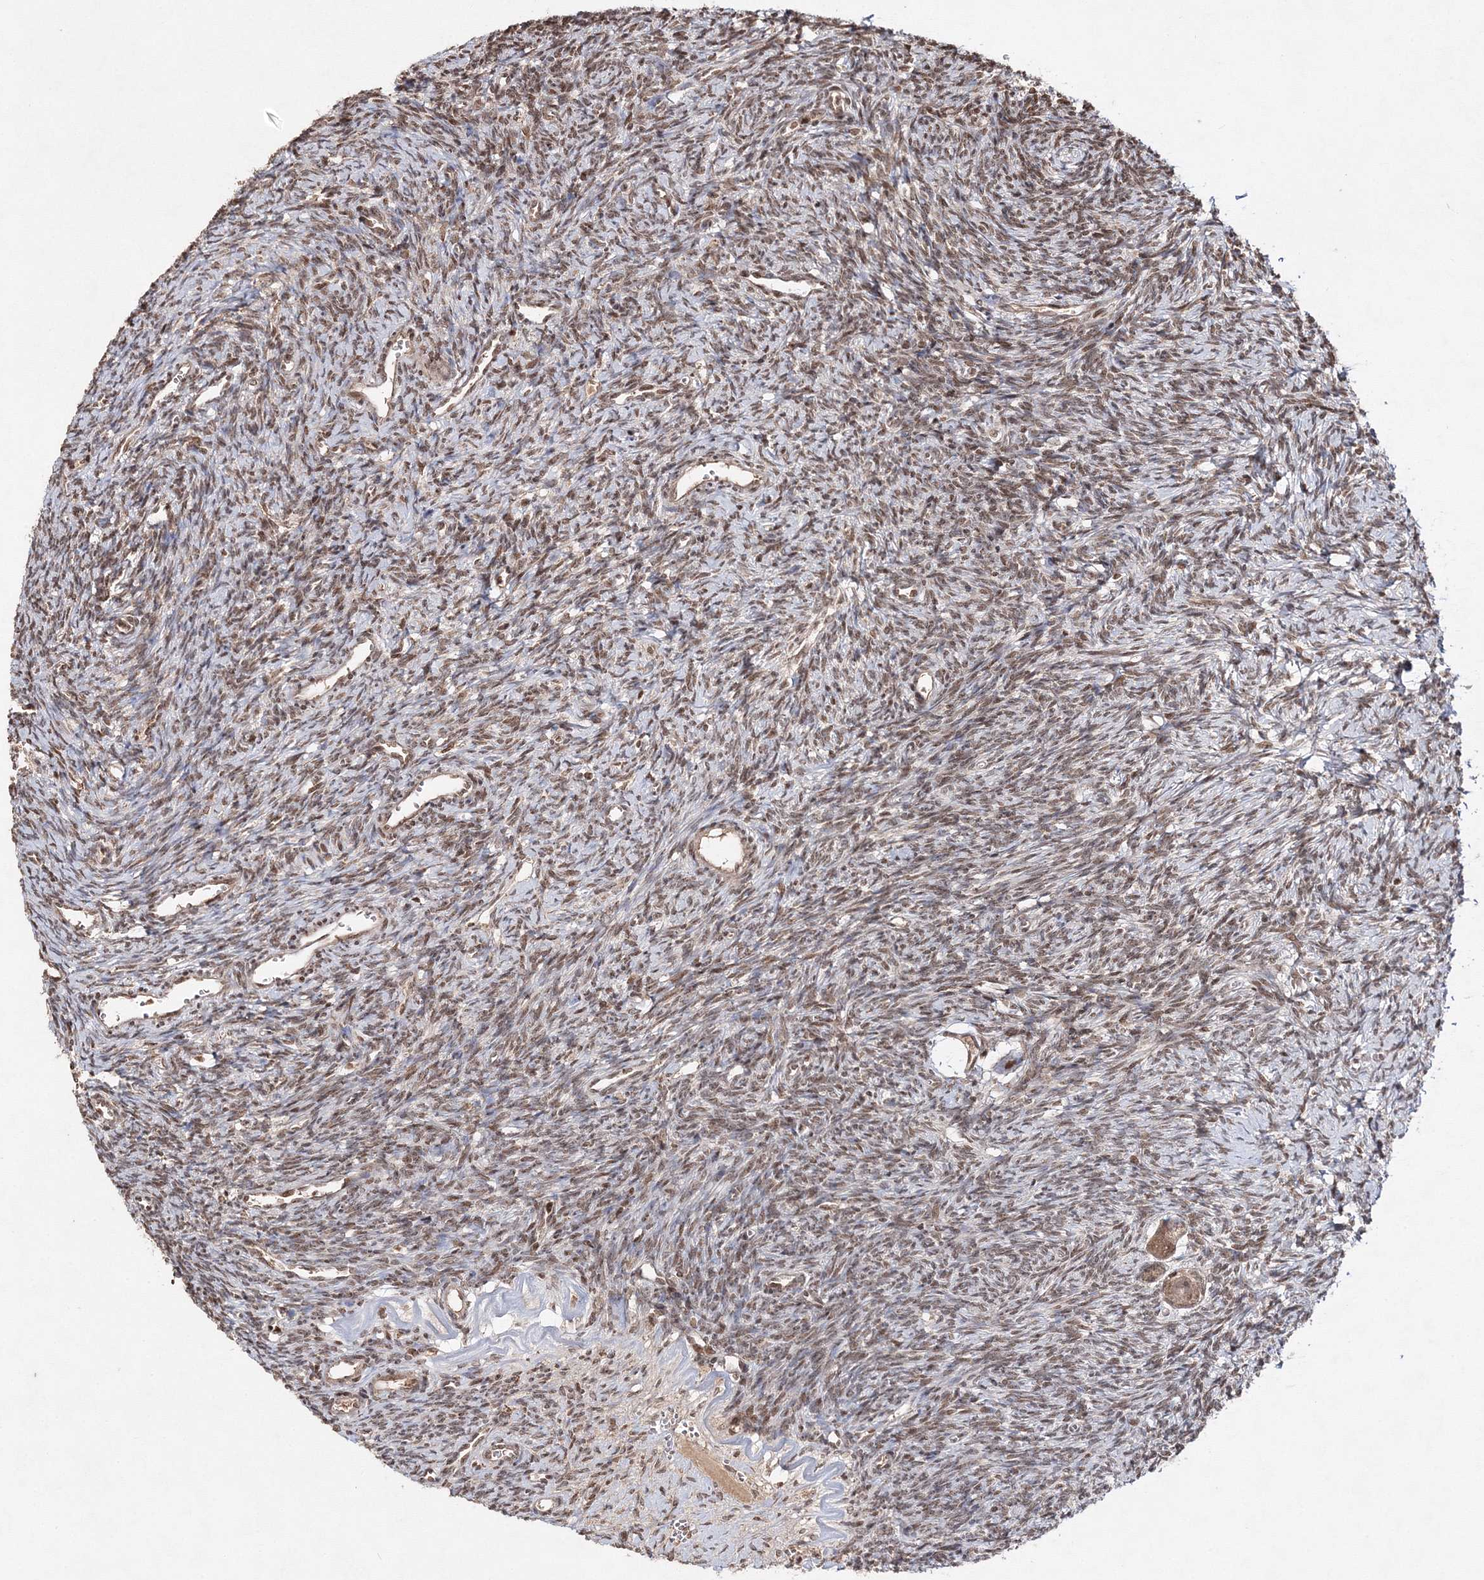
{"staining": {"intensity": "moderate", "quantity": ">75%", "location": "cytoplasmic/membranous"}, "tissue": "ovary", "cell_type": "Follicle cells", "image_type": "normal", "snomed": [{"axis": "morphology", "description": "Normal tissue, NOS"}, {"axis": "topography", "description": "Ovary"}], "caption": "Immunohistochemical staining of normal ovary exhibits >75% levels of moderate cytoplasmic/membranous protein expression in approximately >75% of follicle cells.", "gene": "CARM1", "patient": {"sex": "female", "age": 39}}